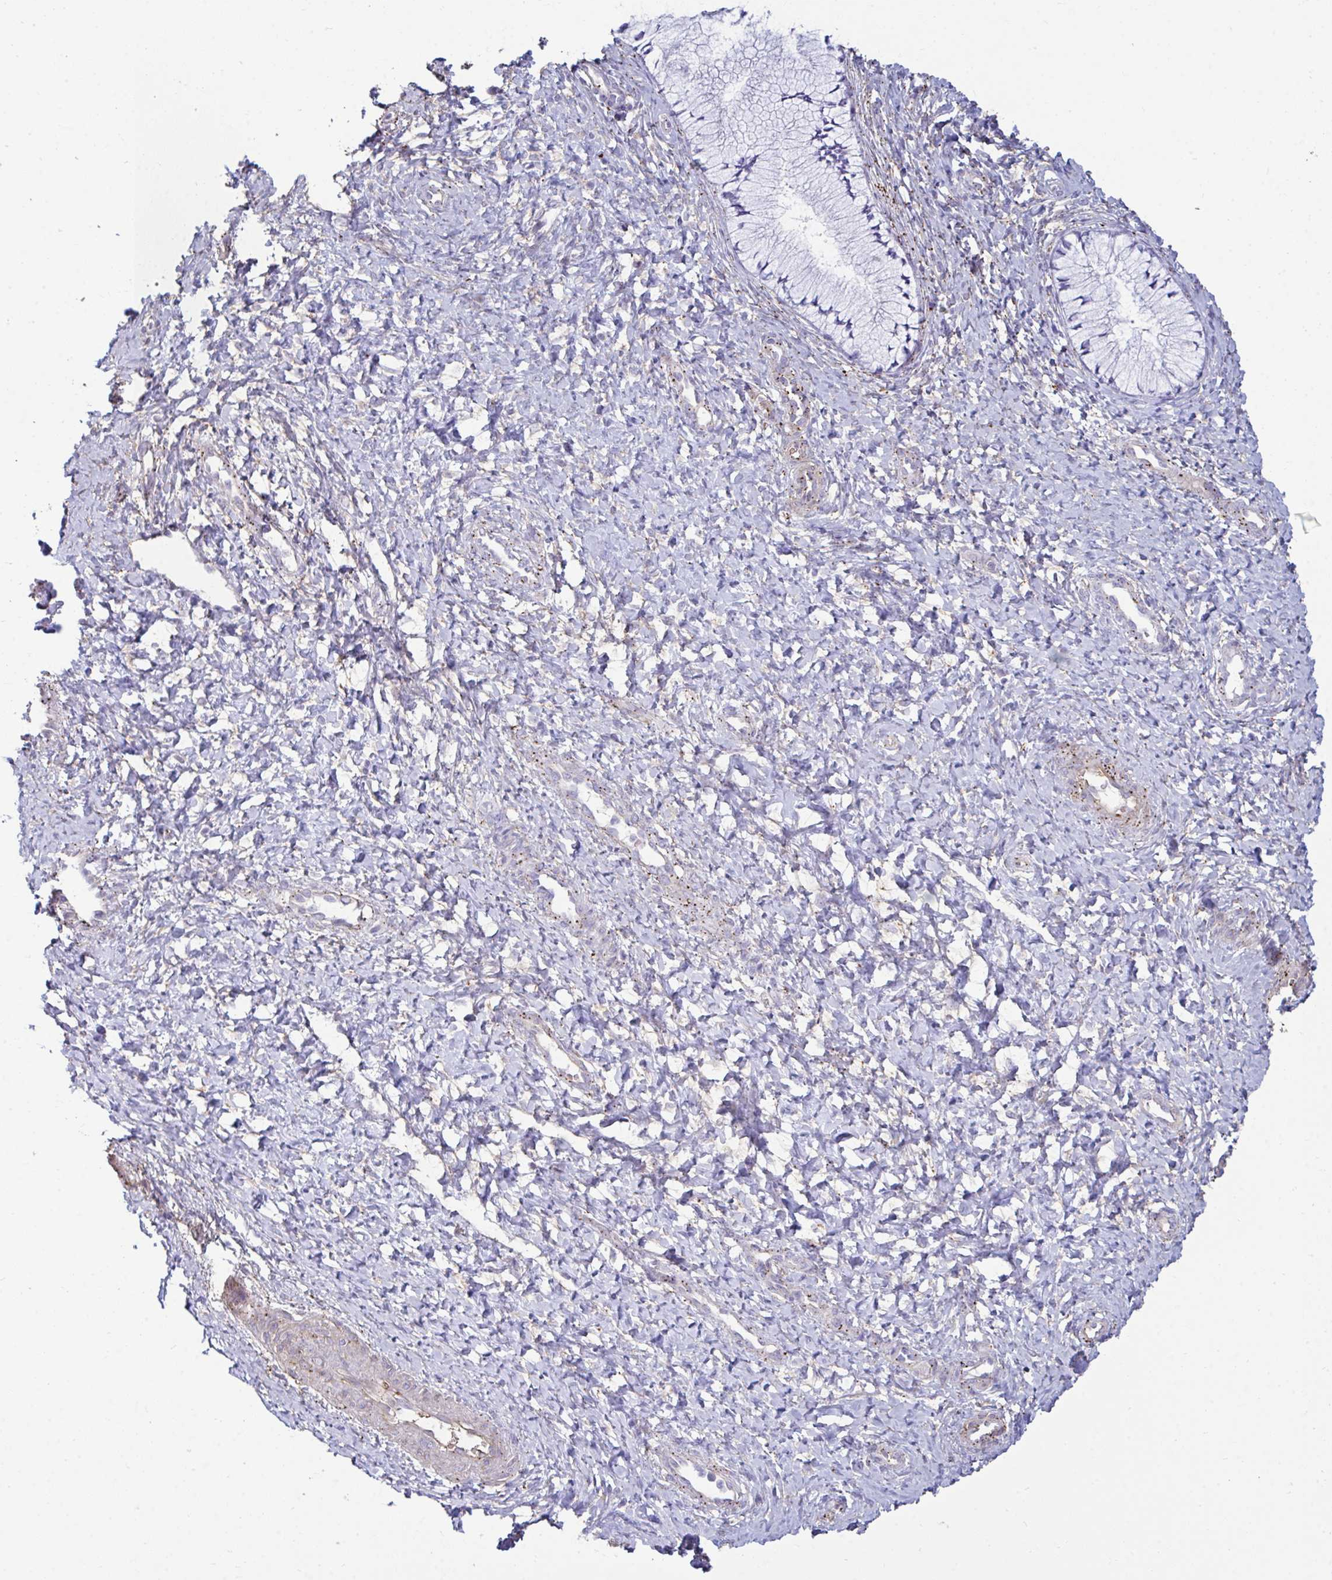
{"staining": {"intensity": "negative", "quantity": "none", "location": "none"}, "tissue": "cervix", "cell_type": "Glandular cells", "image_type": "normal", "snomed": [{"axis": "morphology", "description": "Normal tissue, NOS"}, {"axis": "topography", "description": "Cervix"}], "caption": "A high-resolution image shows IHC staining of unremarkable cervix, which displays no significant staining in glandular cells. (DAB immunohistochemistry visualized using brightfield microscopy, high magnification).", "gene": "UBL3", "patient": {"sex": "female", "age": 37}}